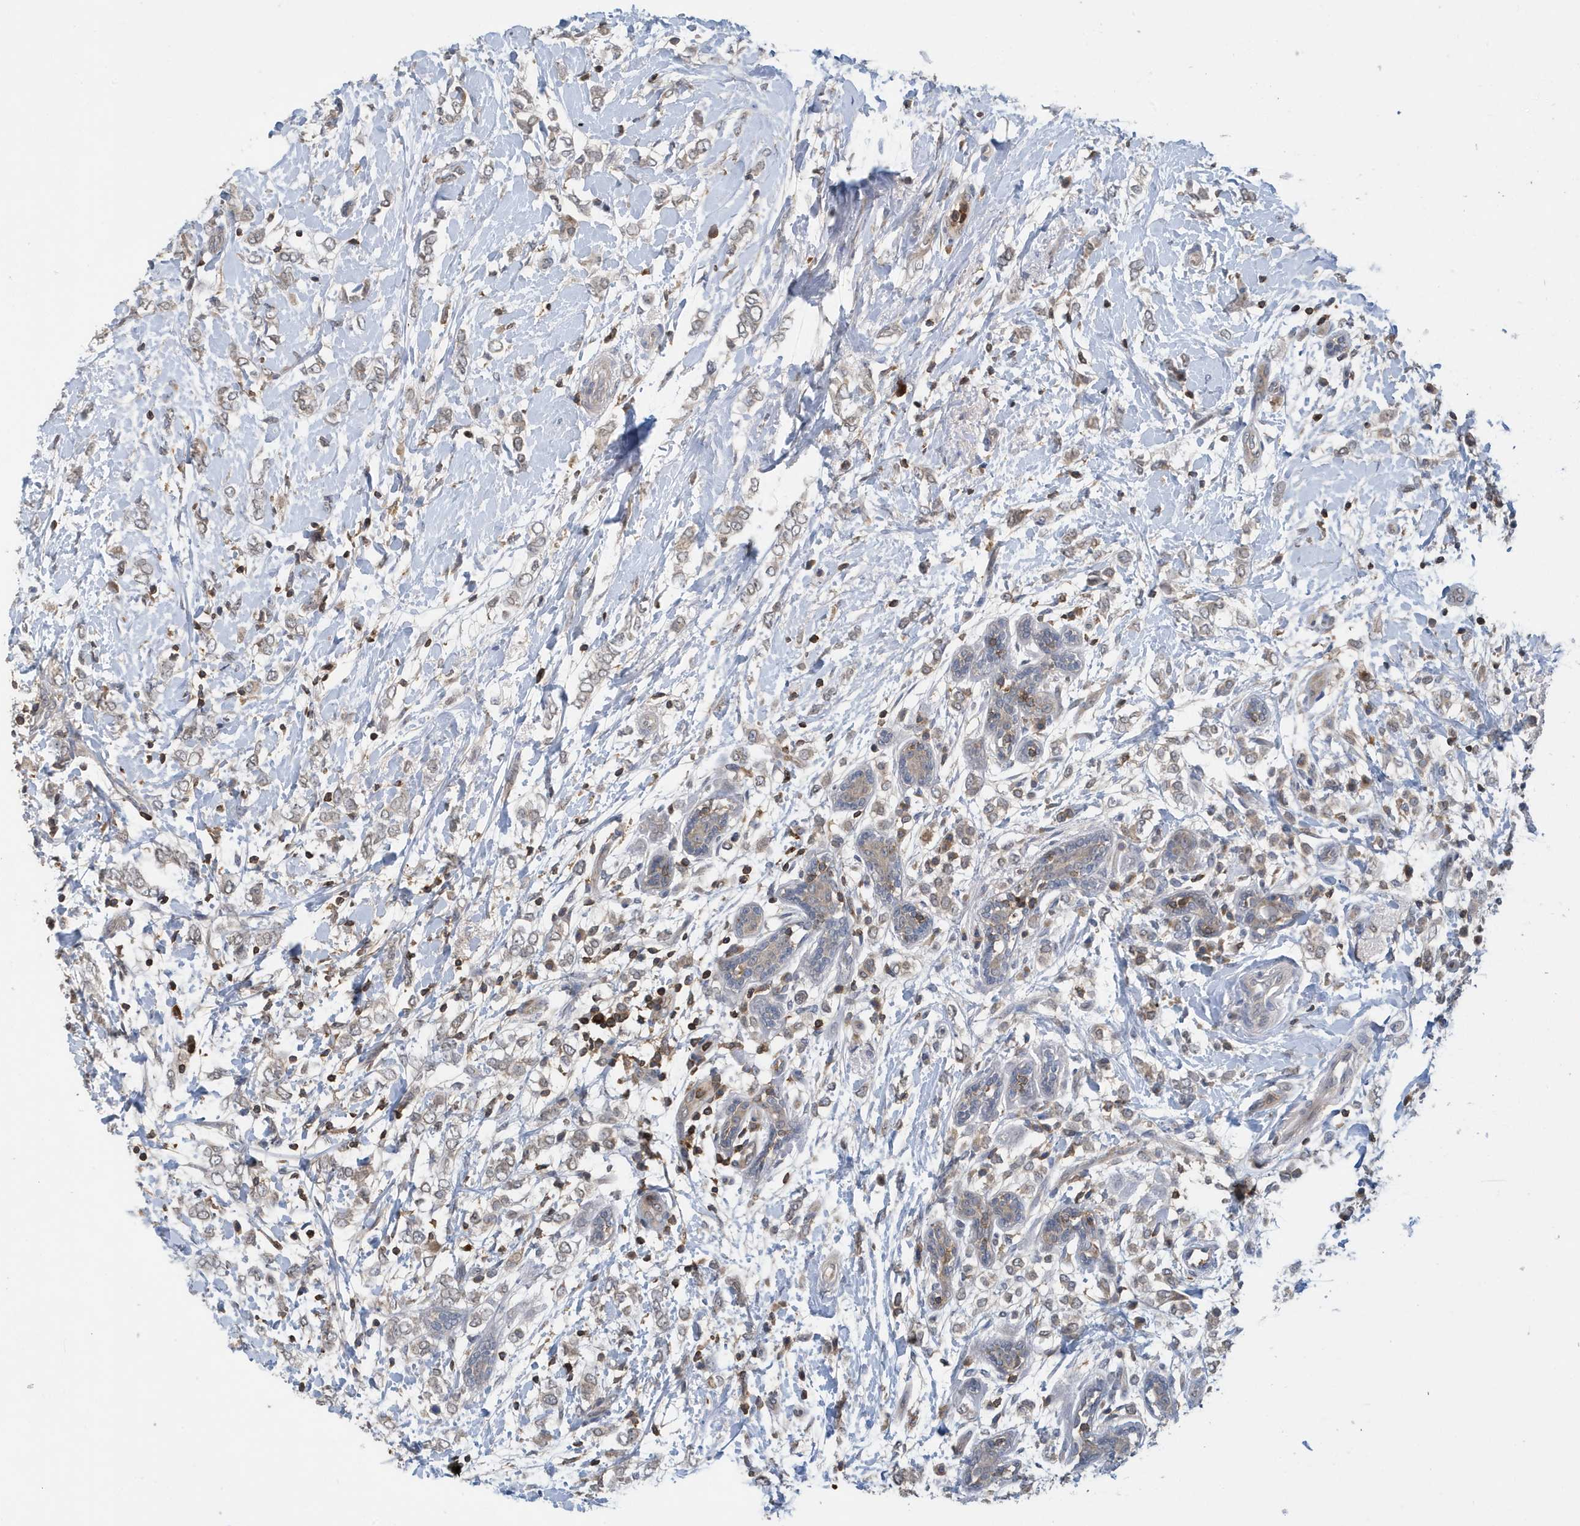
{"staining": {"intensity": "weak", "quantity": "25%-75%", "location": "cytoplasmic/membranous"}, "tissue": "breast cancer", "cell_type": "Tumor cells", "image_type": "cancer", "snomed": [{"axis": "morphology", "description": "Normal tissue, NOS"}, {"axis": "morphology", "description": "Lobular carcinoma"}, {"axis": "topography", "description": "Breast"}], "caption": "A low amount of weak cytoplasmic/membranous staining is identified in approximately 25%-75% of tumor cells in lobular carcinoma (breast) tissue.", "gene": "NSUN3", "patient": {"sex": "female", "age": 47}}